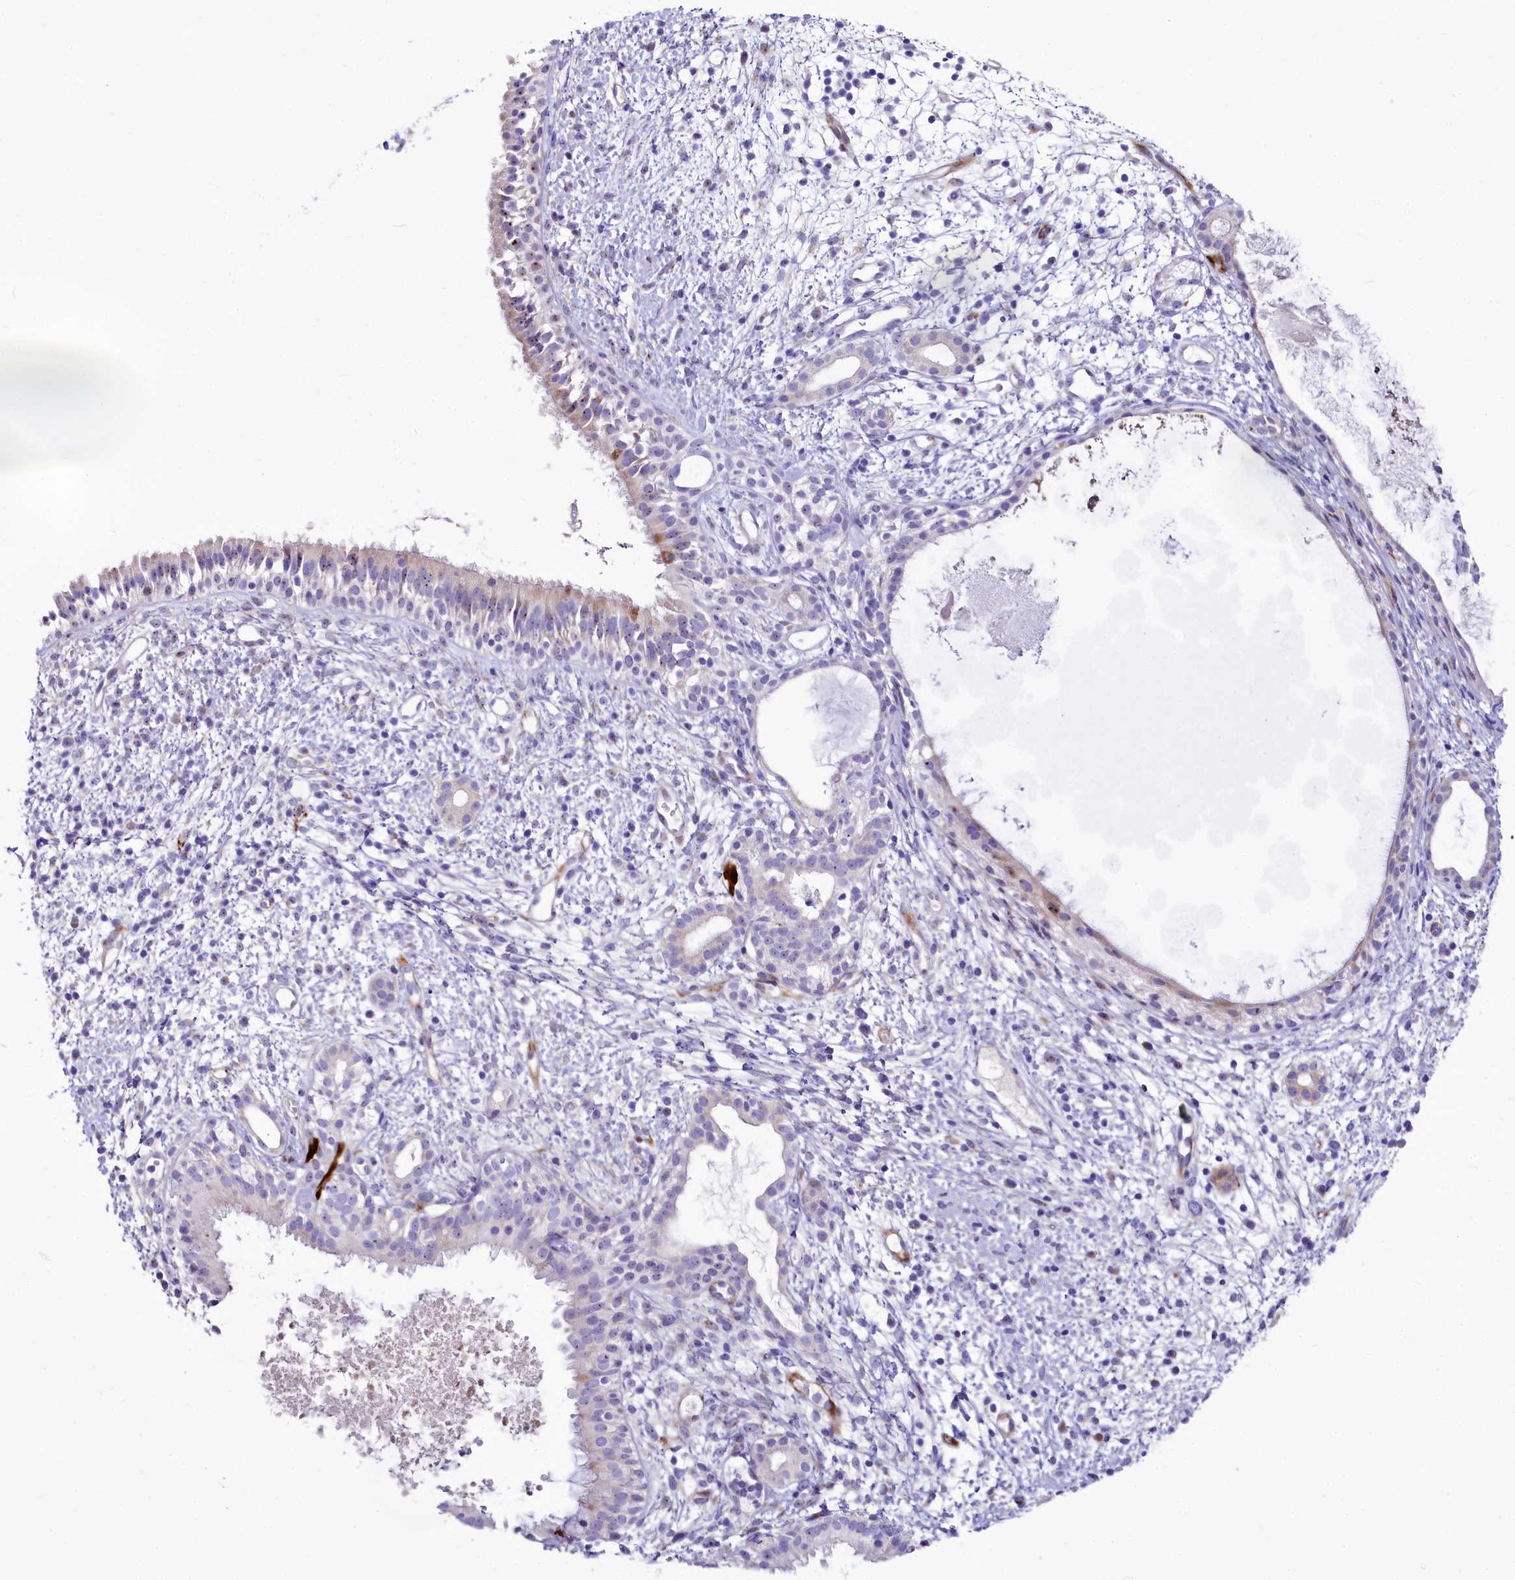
{"staining": {"intensity": "weak", "quantity": "<25%", "location": "nuclear"}, "tissue": "nasopharynx", "cell_type": "Respiratory epithelial cells", "image_type": "normal", "snomed": [{"axis": "morphology", "description": "Normal tissue, NOS"}, {"axis": "topography", "description": "Nasopharynx"}], "caption": "An image of human nasopharynx is negative for staining in respiratory epithelial cells. Nuclei are stained in blue.", "gene": "SH3TC2", "patient": {"sex": "male", "age": 22}}